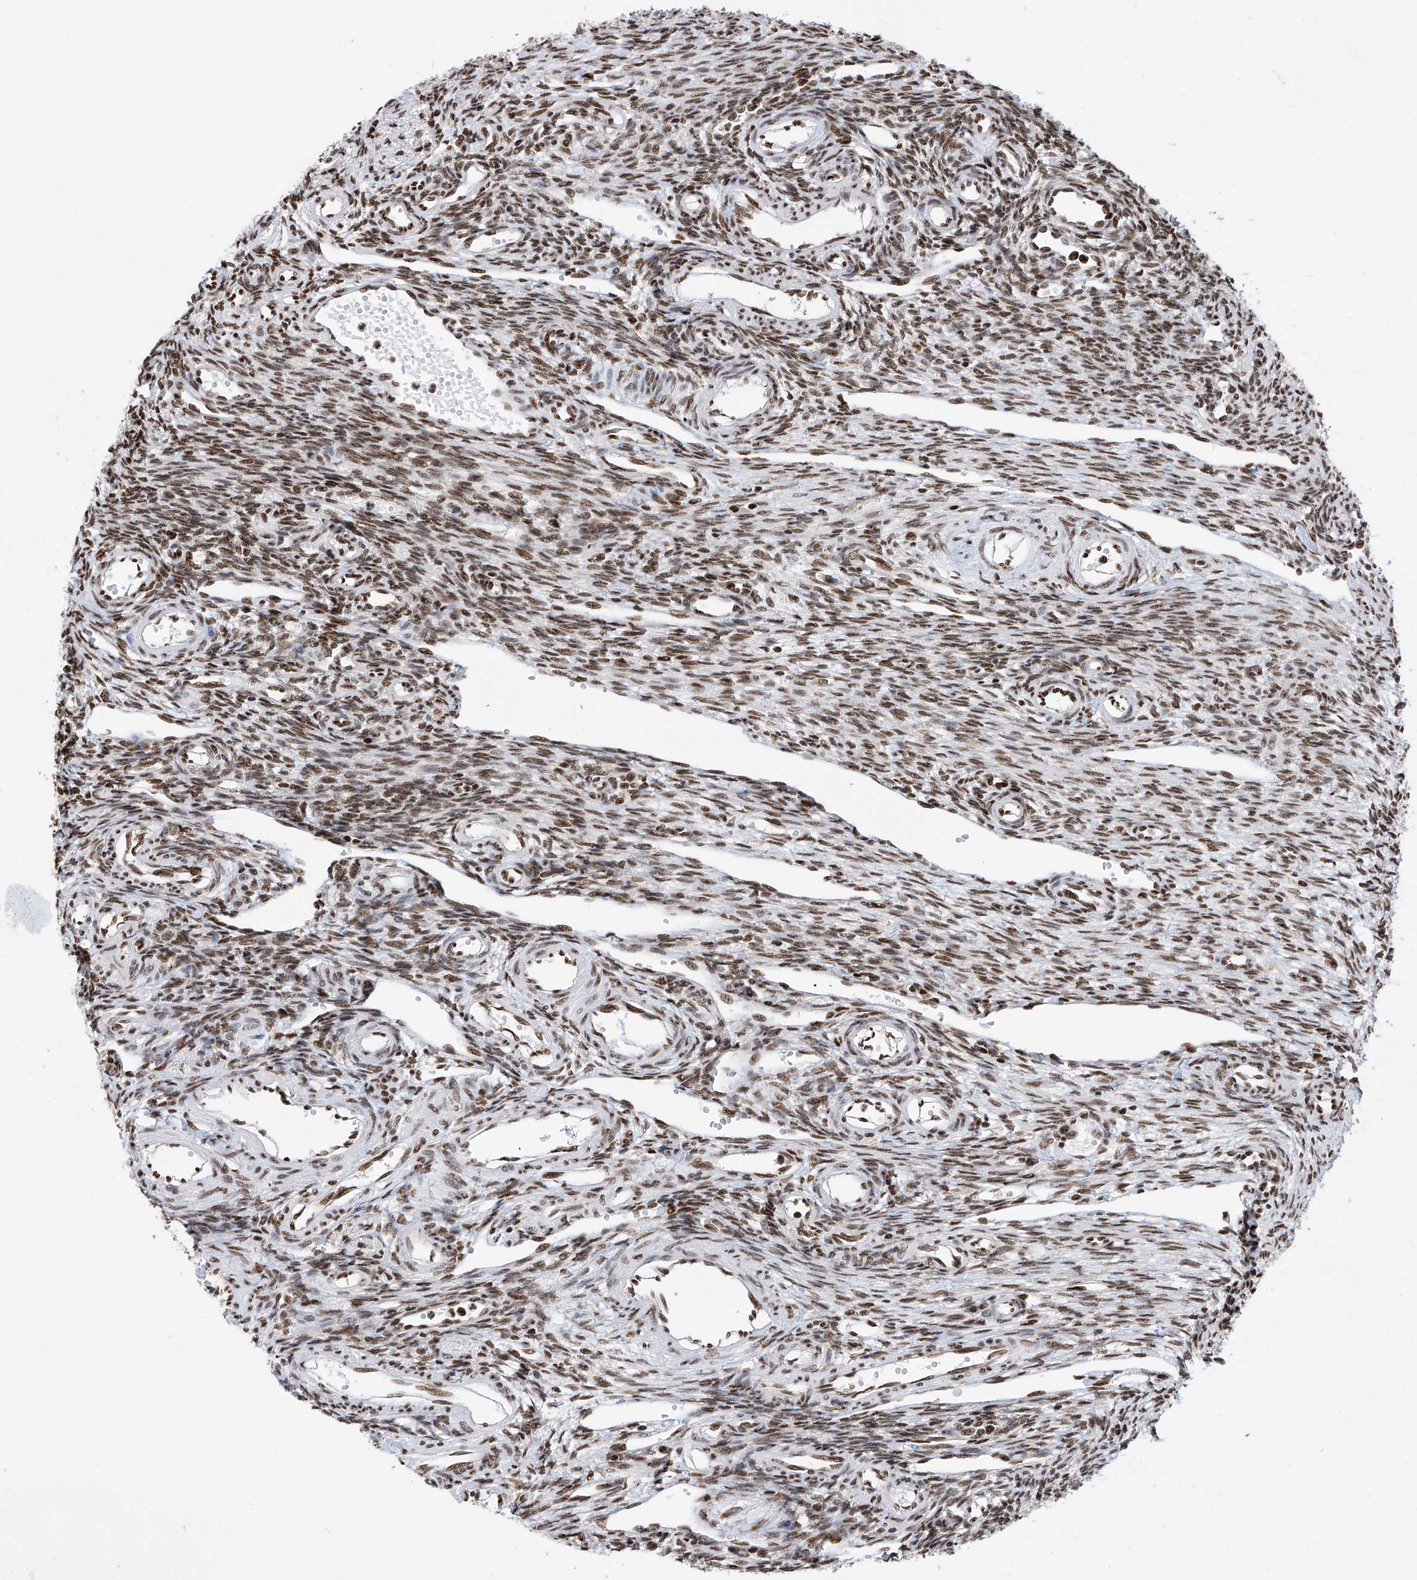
{"staining": {"intensity": "moderate", "quantity": ">75%", "location": "nuclear"}, "tissue": "ovary", "cell_type": "Ovarian stroma cells", "image_type": "normal", "snomed": [{"axis": "morphology", "description": "Normal tissue, NOS"}, {"axis": "morphology", "description": "Cyst, NOS"}, {"axis": "topography", "description": "Ovary"}], "caption": "Immunohistochemical staining of normal ovary reveals >75% levels of moderate nuclear protein staining in approximately >75% of ovarian stroma cells.", "gene": "SRSF6", "patient": {"sex": "female", "age": 33}}